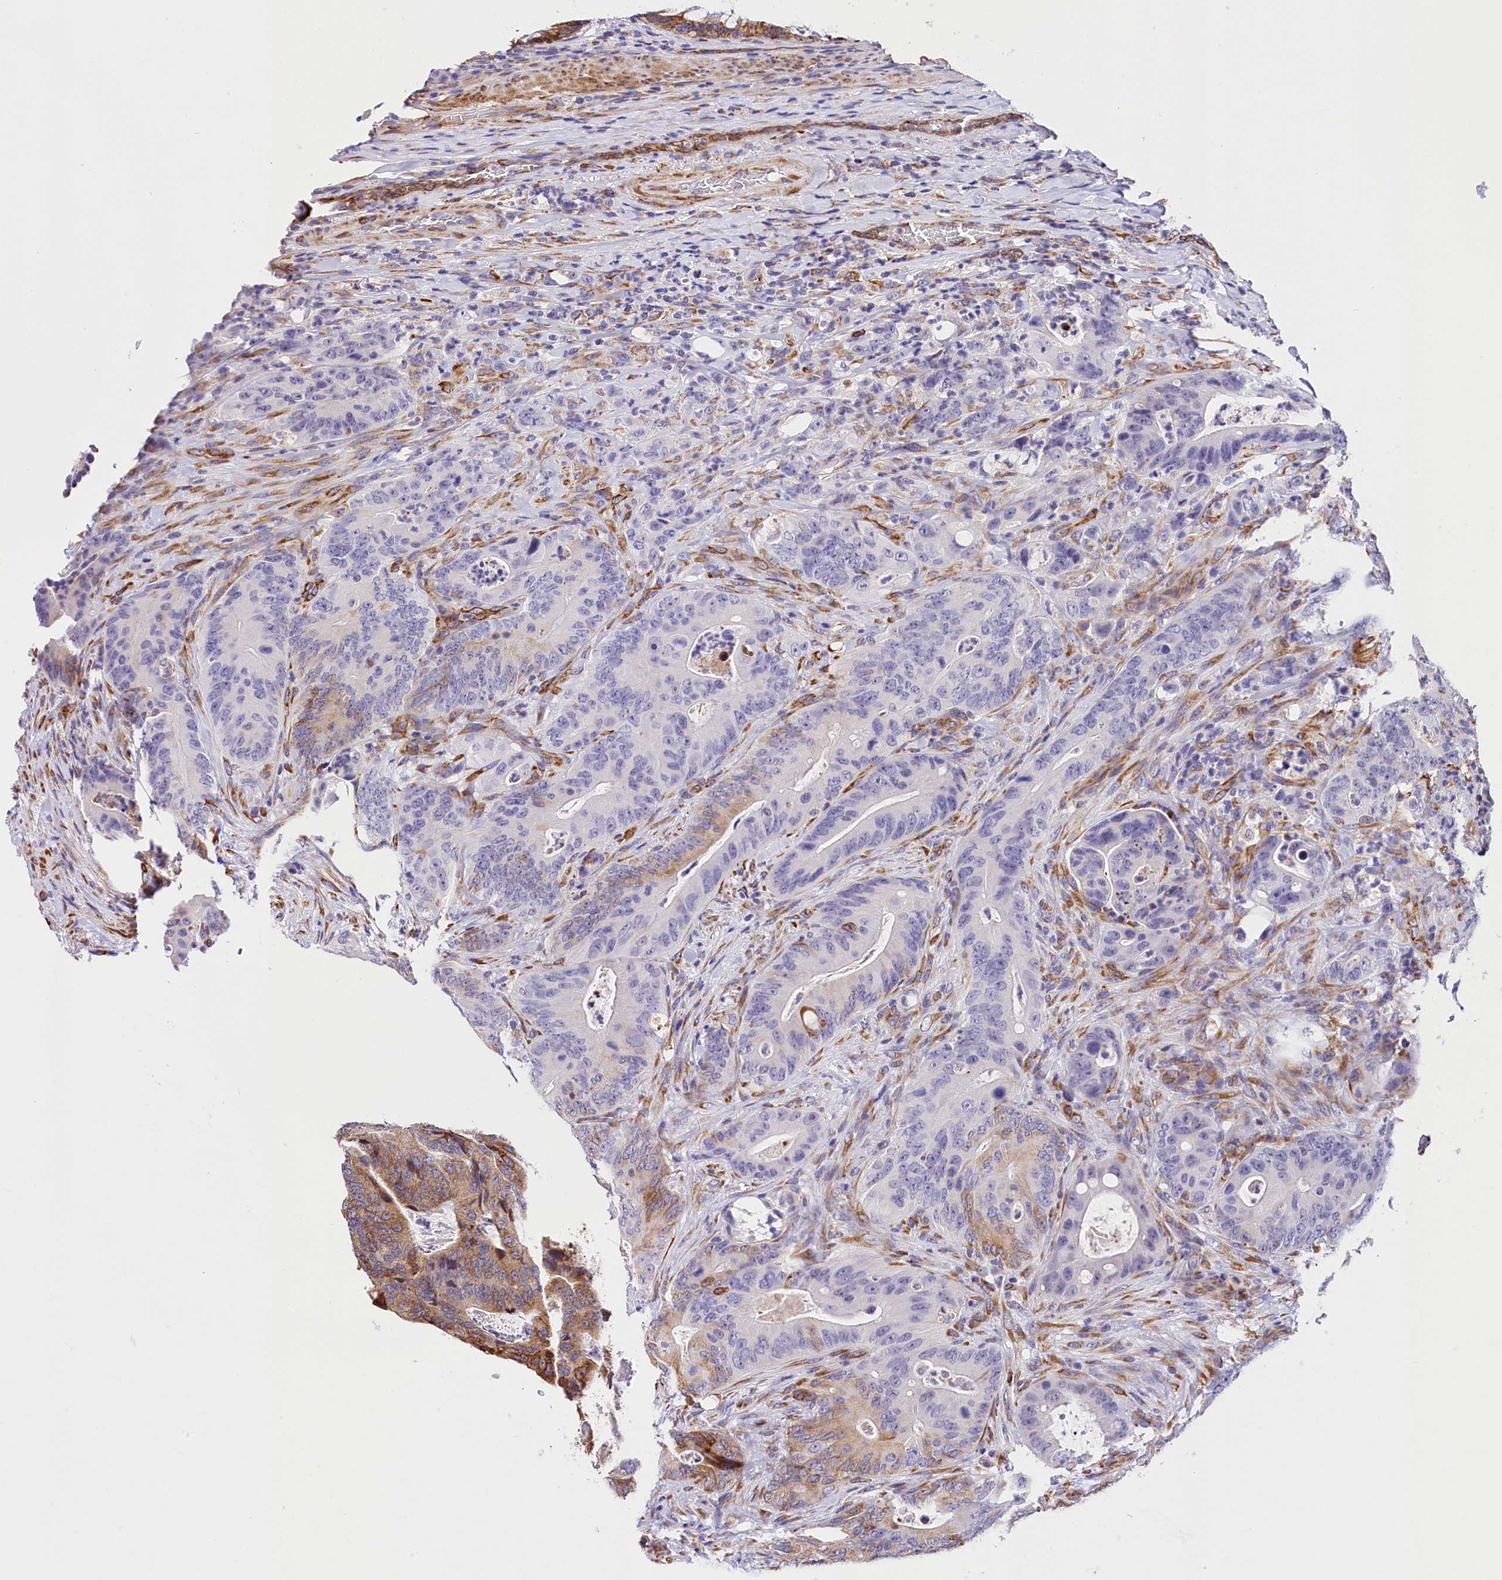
{"staining": {"intensity": "negative", "quantity": "none", "location": "none"}, "tissue": "colorectal cancer", "cell_type": "Tumor cells", "image_type": "cancer", "snomed": [{"axis": "morphology", "description": "Normal tissue, NOS"}, {"axis": "topography", "description": "Colon"}], "caption": "The immunohistochemistry (IHC) image has no significant positivity in tumor cells of colorectal cancer tissue.", "gene": "ITGA1", "patient": {"sex": "female", "age": 82}}